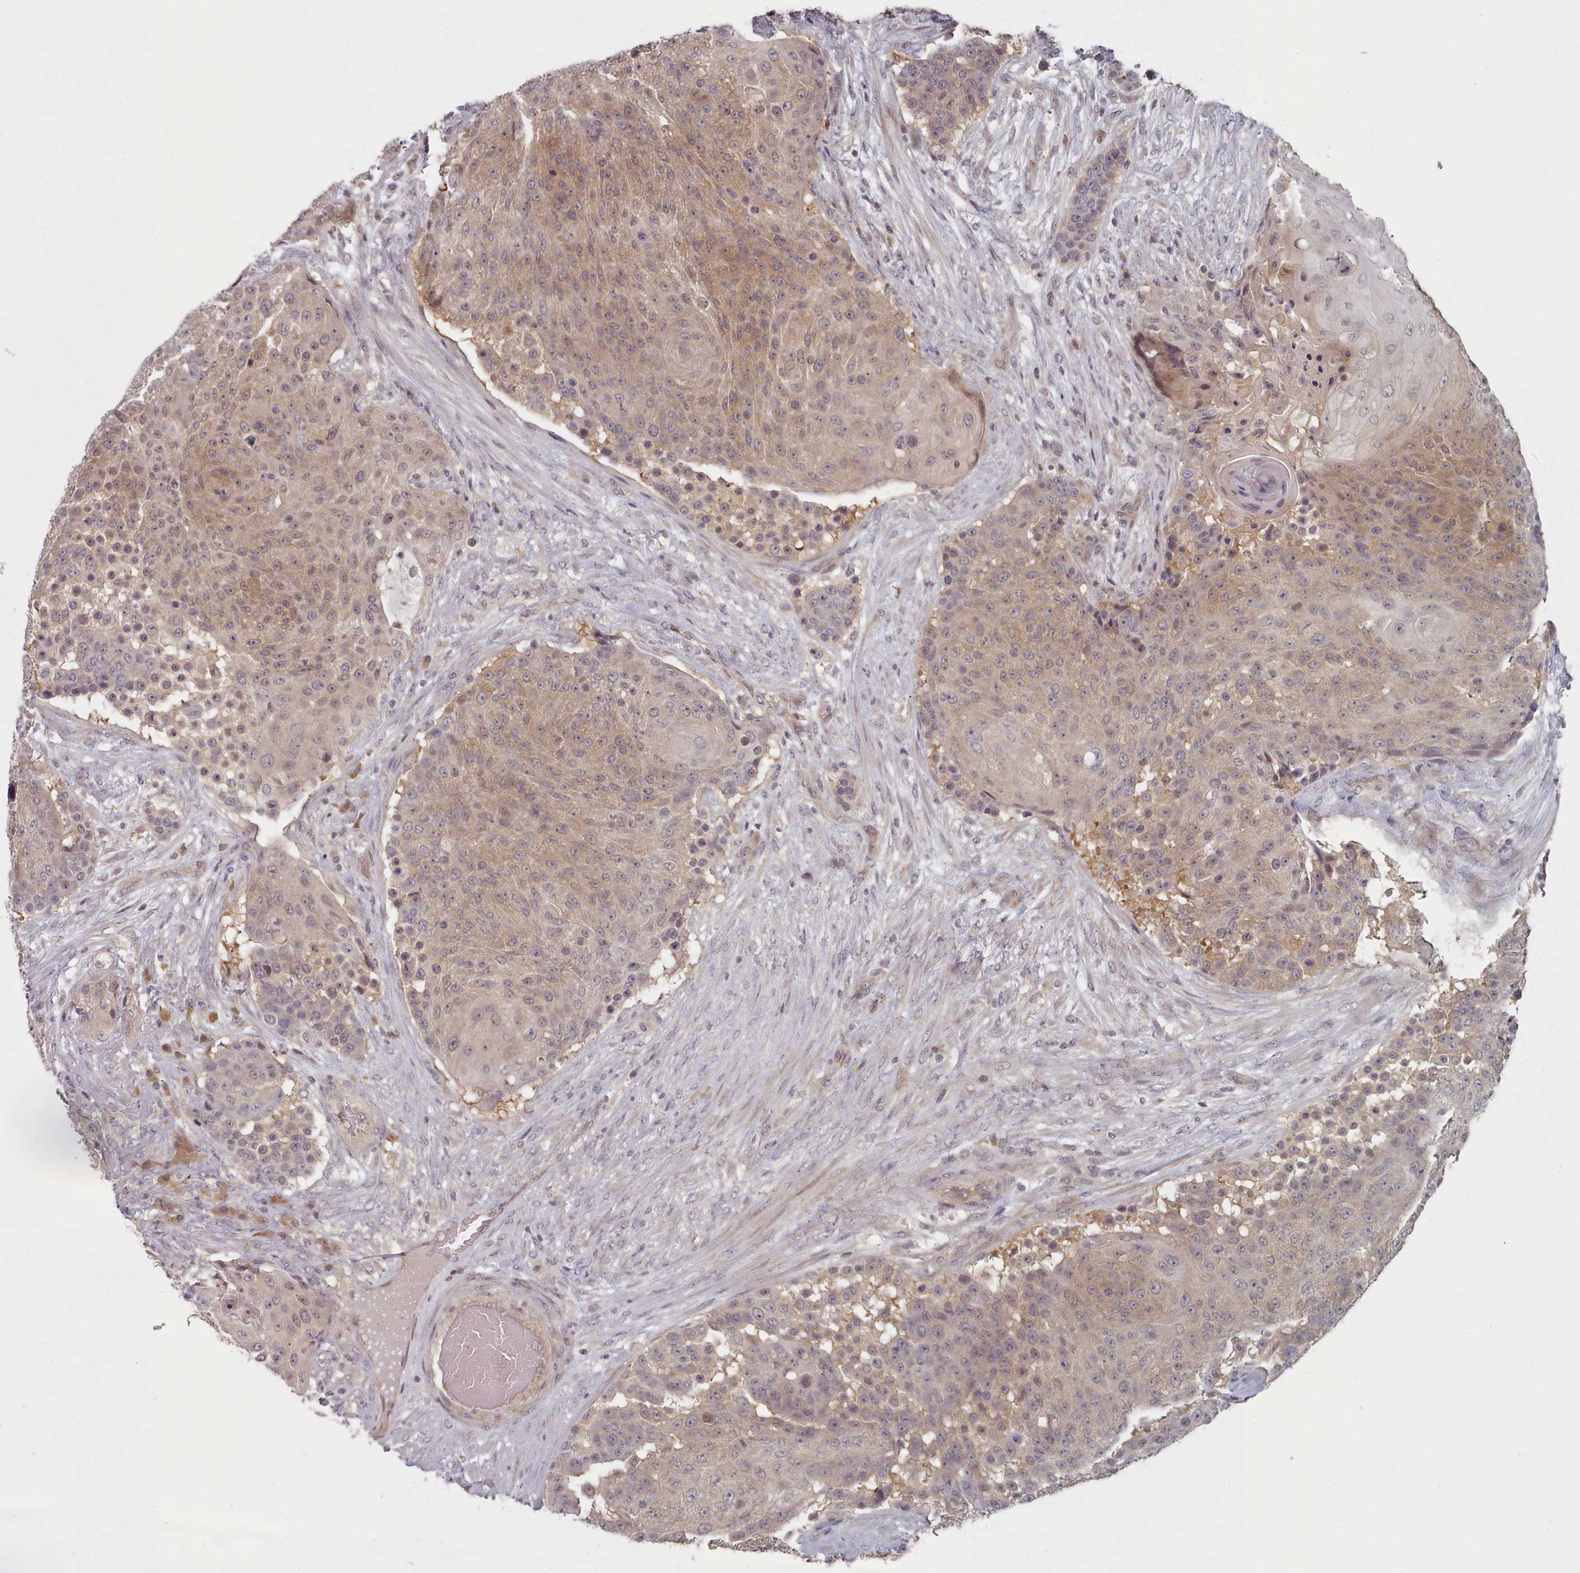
{"staining": {"intensity": "moderate", "quantity": "25%-75%", "location": "cytoplasmic/membranous"}, "tissue": "urothelial cancer", "cell_type": "Tumor cells", "image_type": "cancer", "snomed": [{"axis": "morphology", "description": "Urothelial carcinoma, High grade"}, {"axis": "topography", "description": "Urinary bladder"}], "caption": "Immunohistochemistry photomicrograph of urothelial cancer stained for a protein (brown), which reveals medium levels of moderate cytoplasmic/membranous positivity in about 25%-75% of tumor cells.", "gene": "HYAL3", "patient": {"sex": "female", "age": 63}}